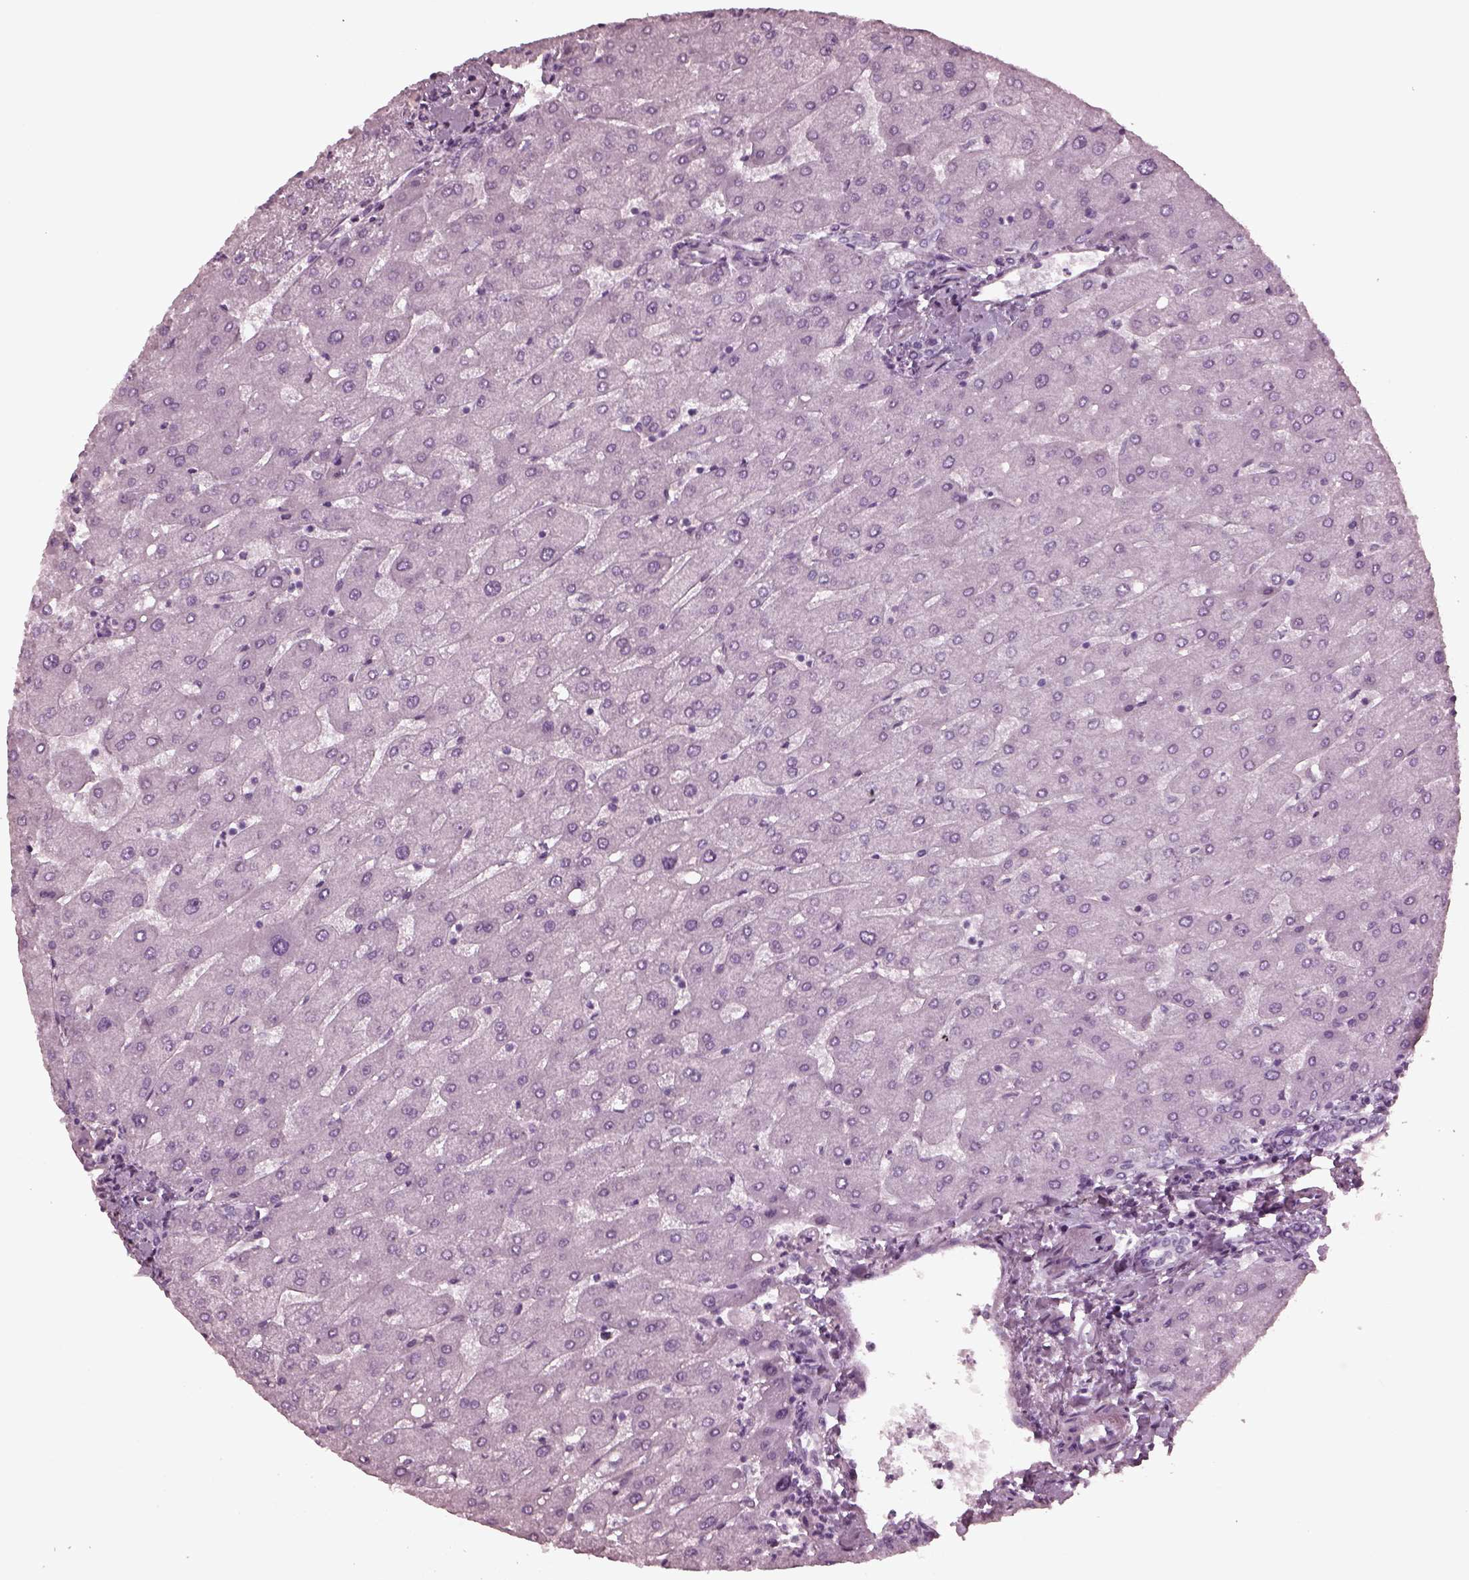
{"staining": {"intensity": "negative", "quantity": "none", "location": "none"}, "tissue": "liver", "cell_type": "Cholangiocytes", "image_type": "normal", "snomed": [{"axis": "morphology", "description": "Normal tissue, NOS"}, {"axis": "topography", "description": "Liver"}], "caption": "Immunohistochemistry histopathology image of normal human liver stained for a protein (brown), which displays no staining in cholangiocytes.", "gene": "GRM6", "patient": {"sex": "male", "age": 67}}